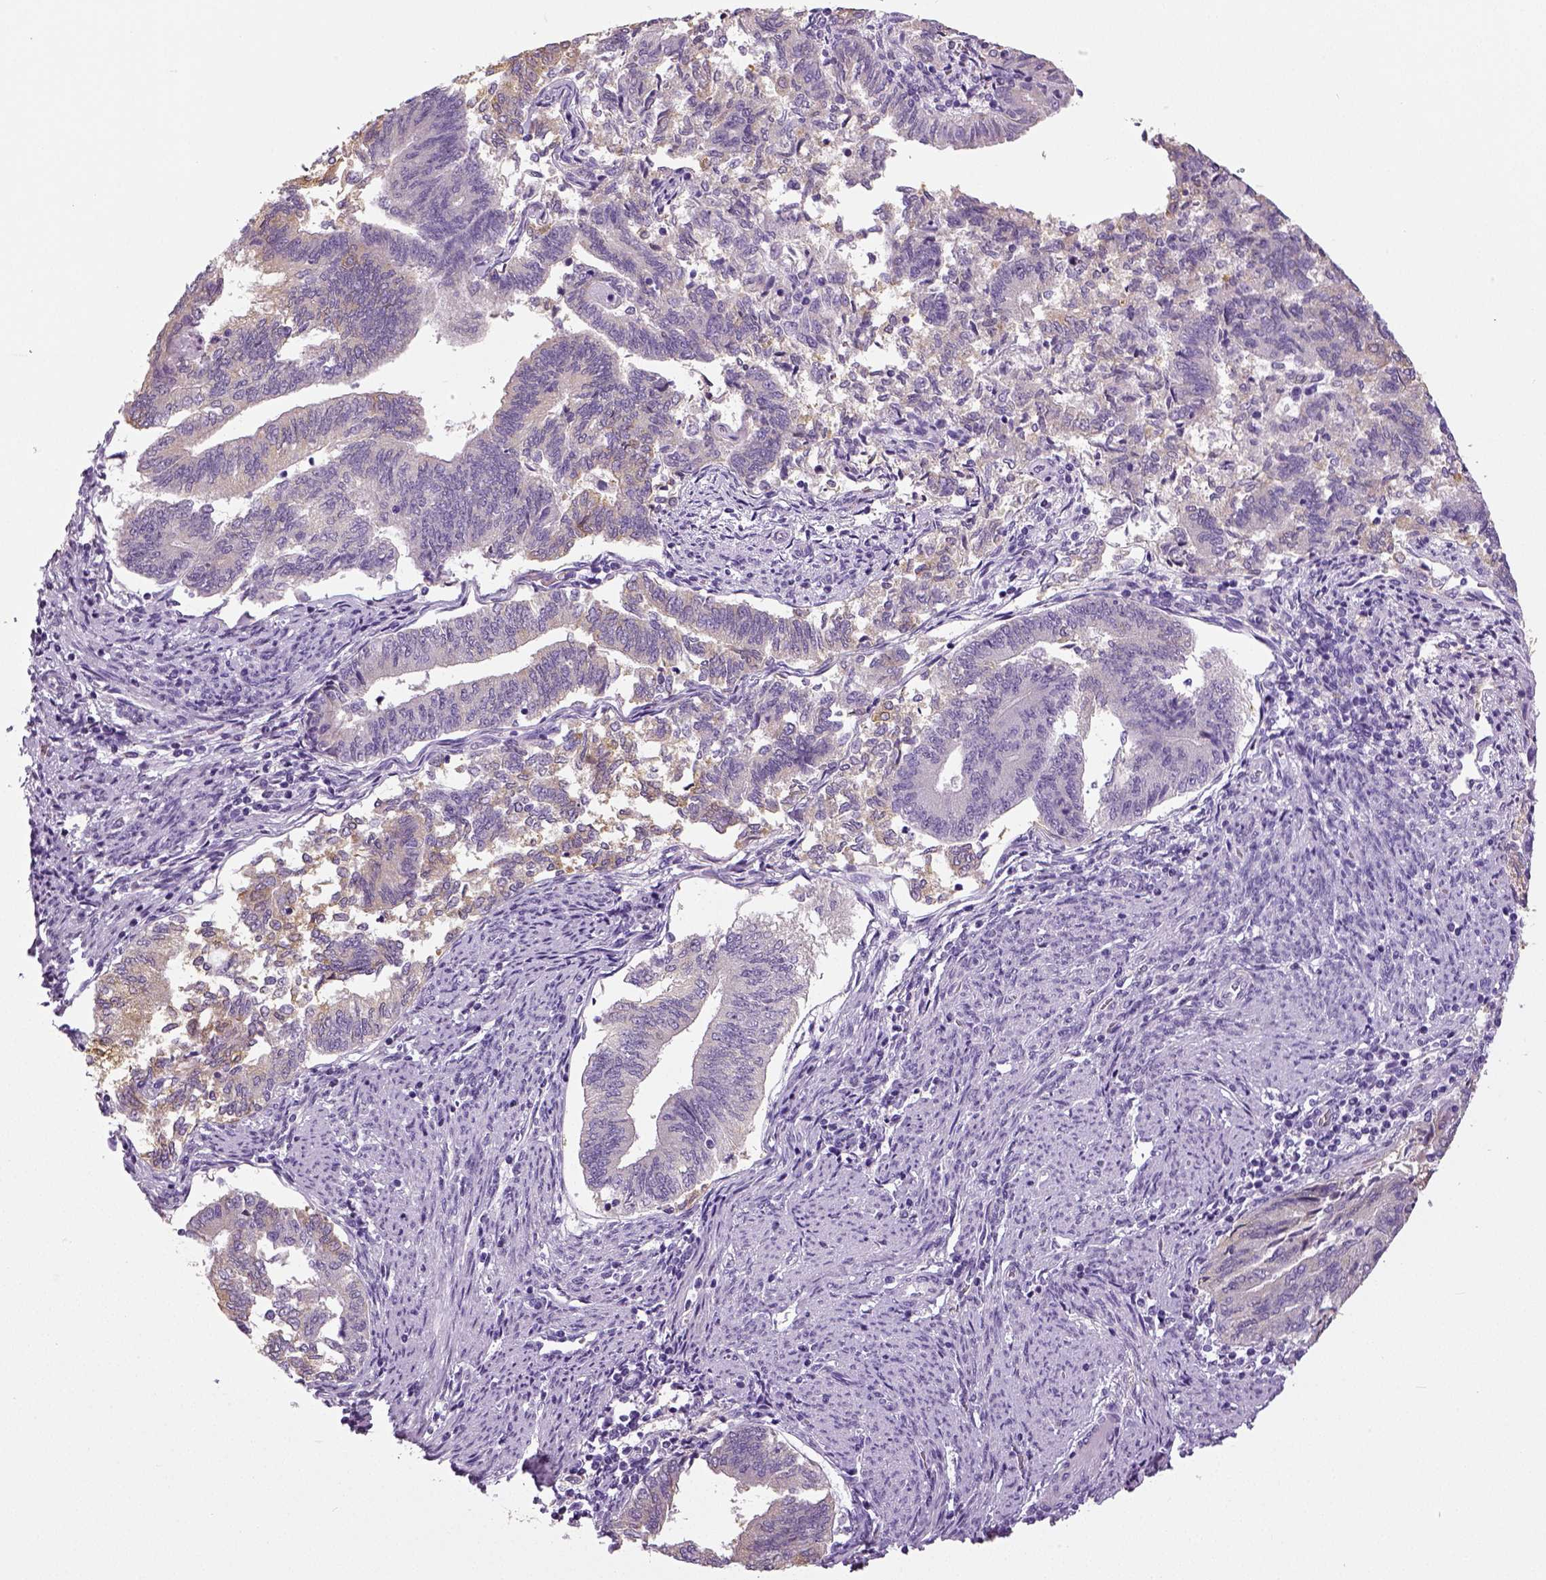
{"staining": {"intensity": "negative", "quantity": "none", "location": "none"}, "tissue": "endometrial cancer", "cell_type": "Tumor cells", "image_type": "cancer", "snomed": [{"axis": "morphology", "description": "Adenocarcinoma, NOS"}, {"axis": "topography", "description": "Endometrium"}], "caption": "Tumor cells show no significant protein positivity in endometrial adenocarcinoma.", "gene": "NECAB2", "patient": {"sex": "female", "age": 65}}